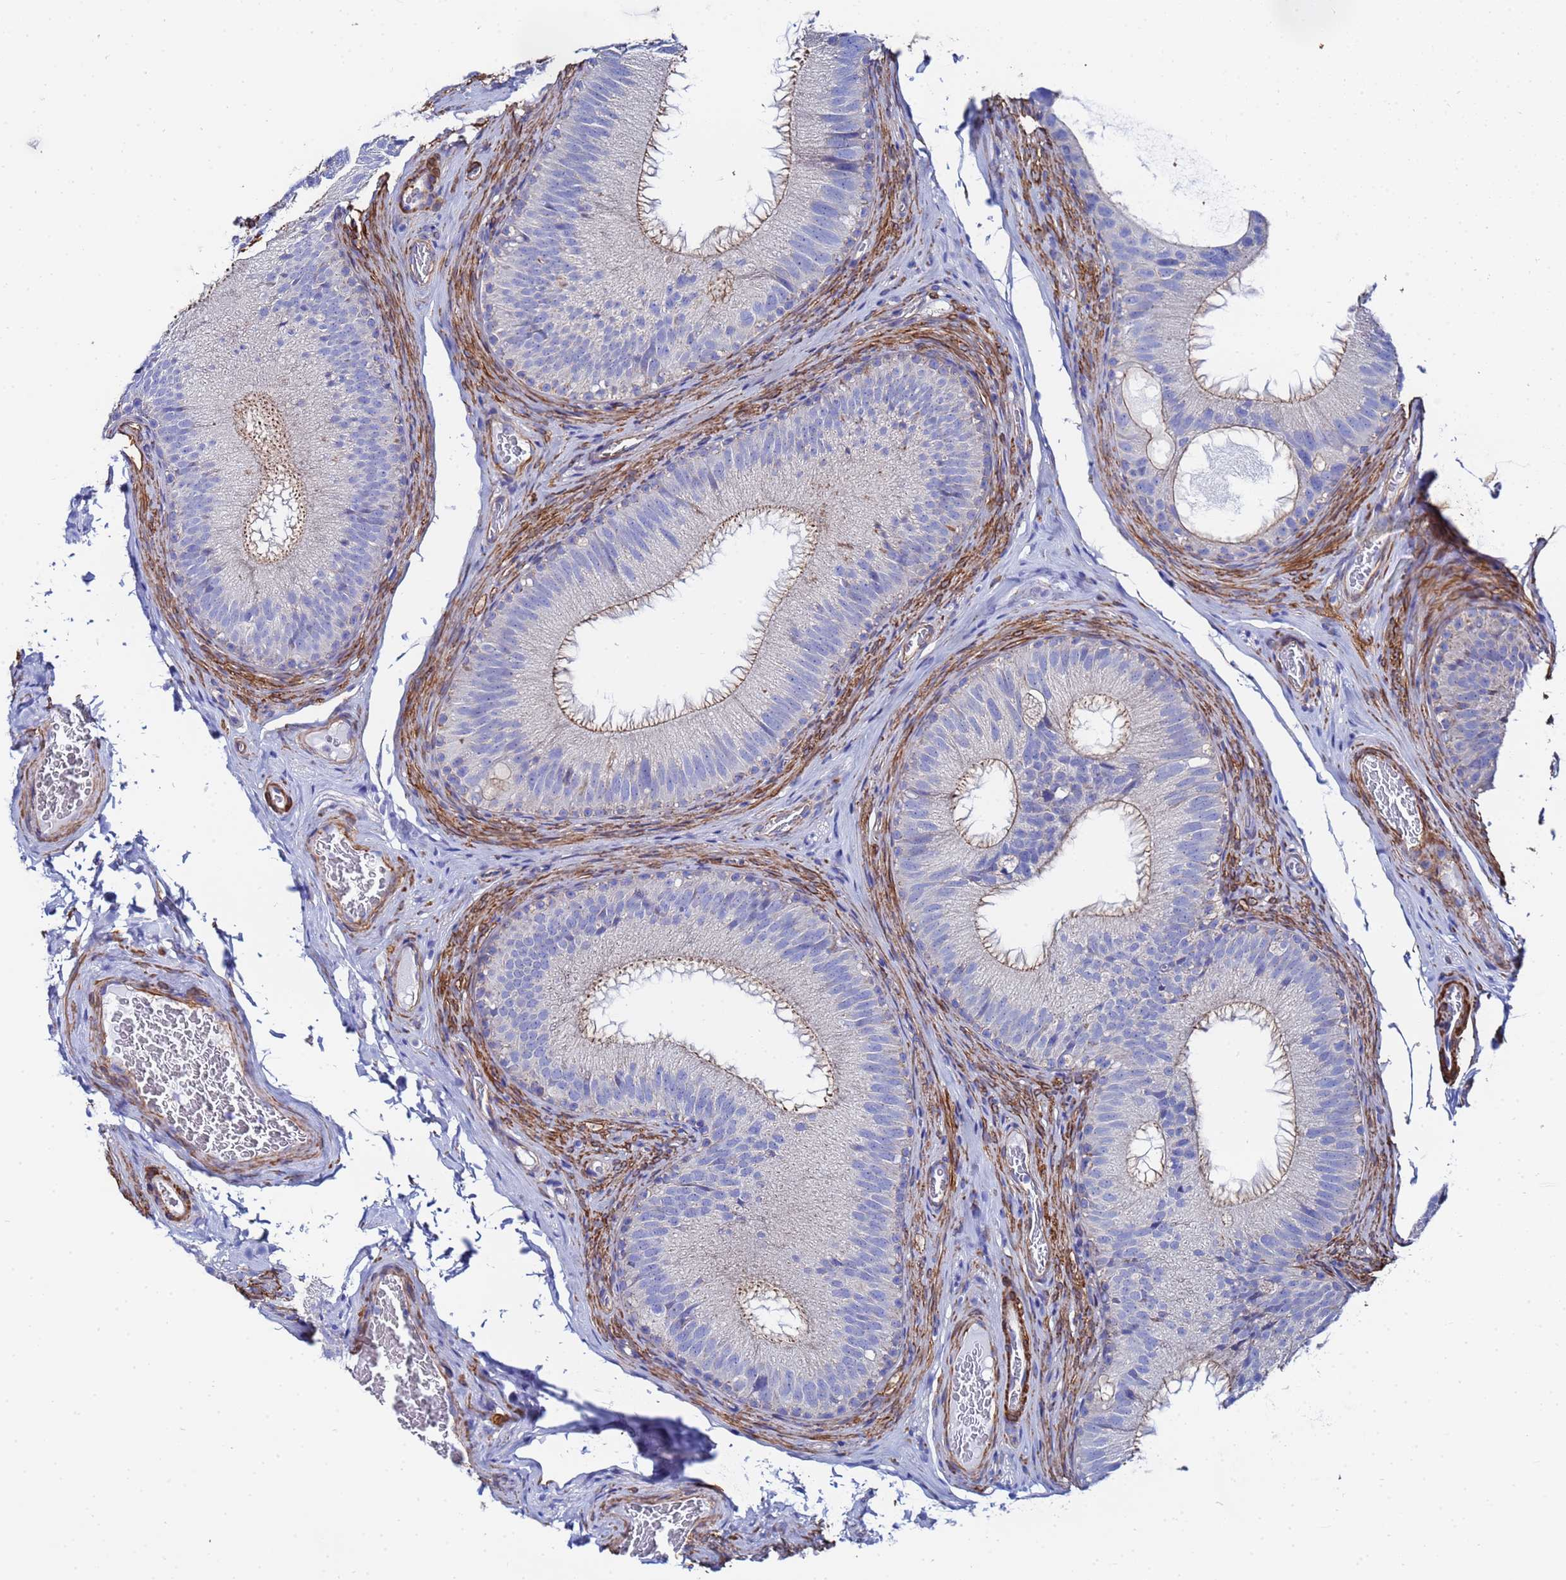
{"staining": {"intensity": "moderate", "quantity": "25%-75%", "location": "cytoplasmic/membranous"}, "tissue": "epididymis", "cell_type": "Glandular cells", "image_type": "normal", "snomed": [{"axis": "morphology", "description": "Normal tissue, NOS"}, {"axis": "topography", "description": "Epididymis"}], "caption": "Immunohistochemical staining of unremarkable epididymis shows moderate cytoplasmic/membranous protein staining in approximately 25%-75% of glandular cells. The staining is performed using DAB (3,3'-diaminobenzidine) brown chromogen to label protein expression. The nuclei are counter-stained blue using hematoxylin.", "gene": "RAB39A", "patient": {"sex": "male", "age": 34}}